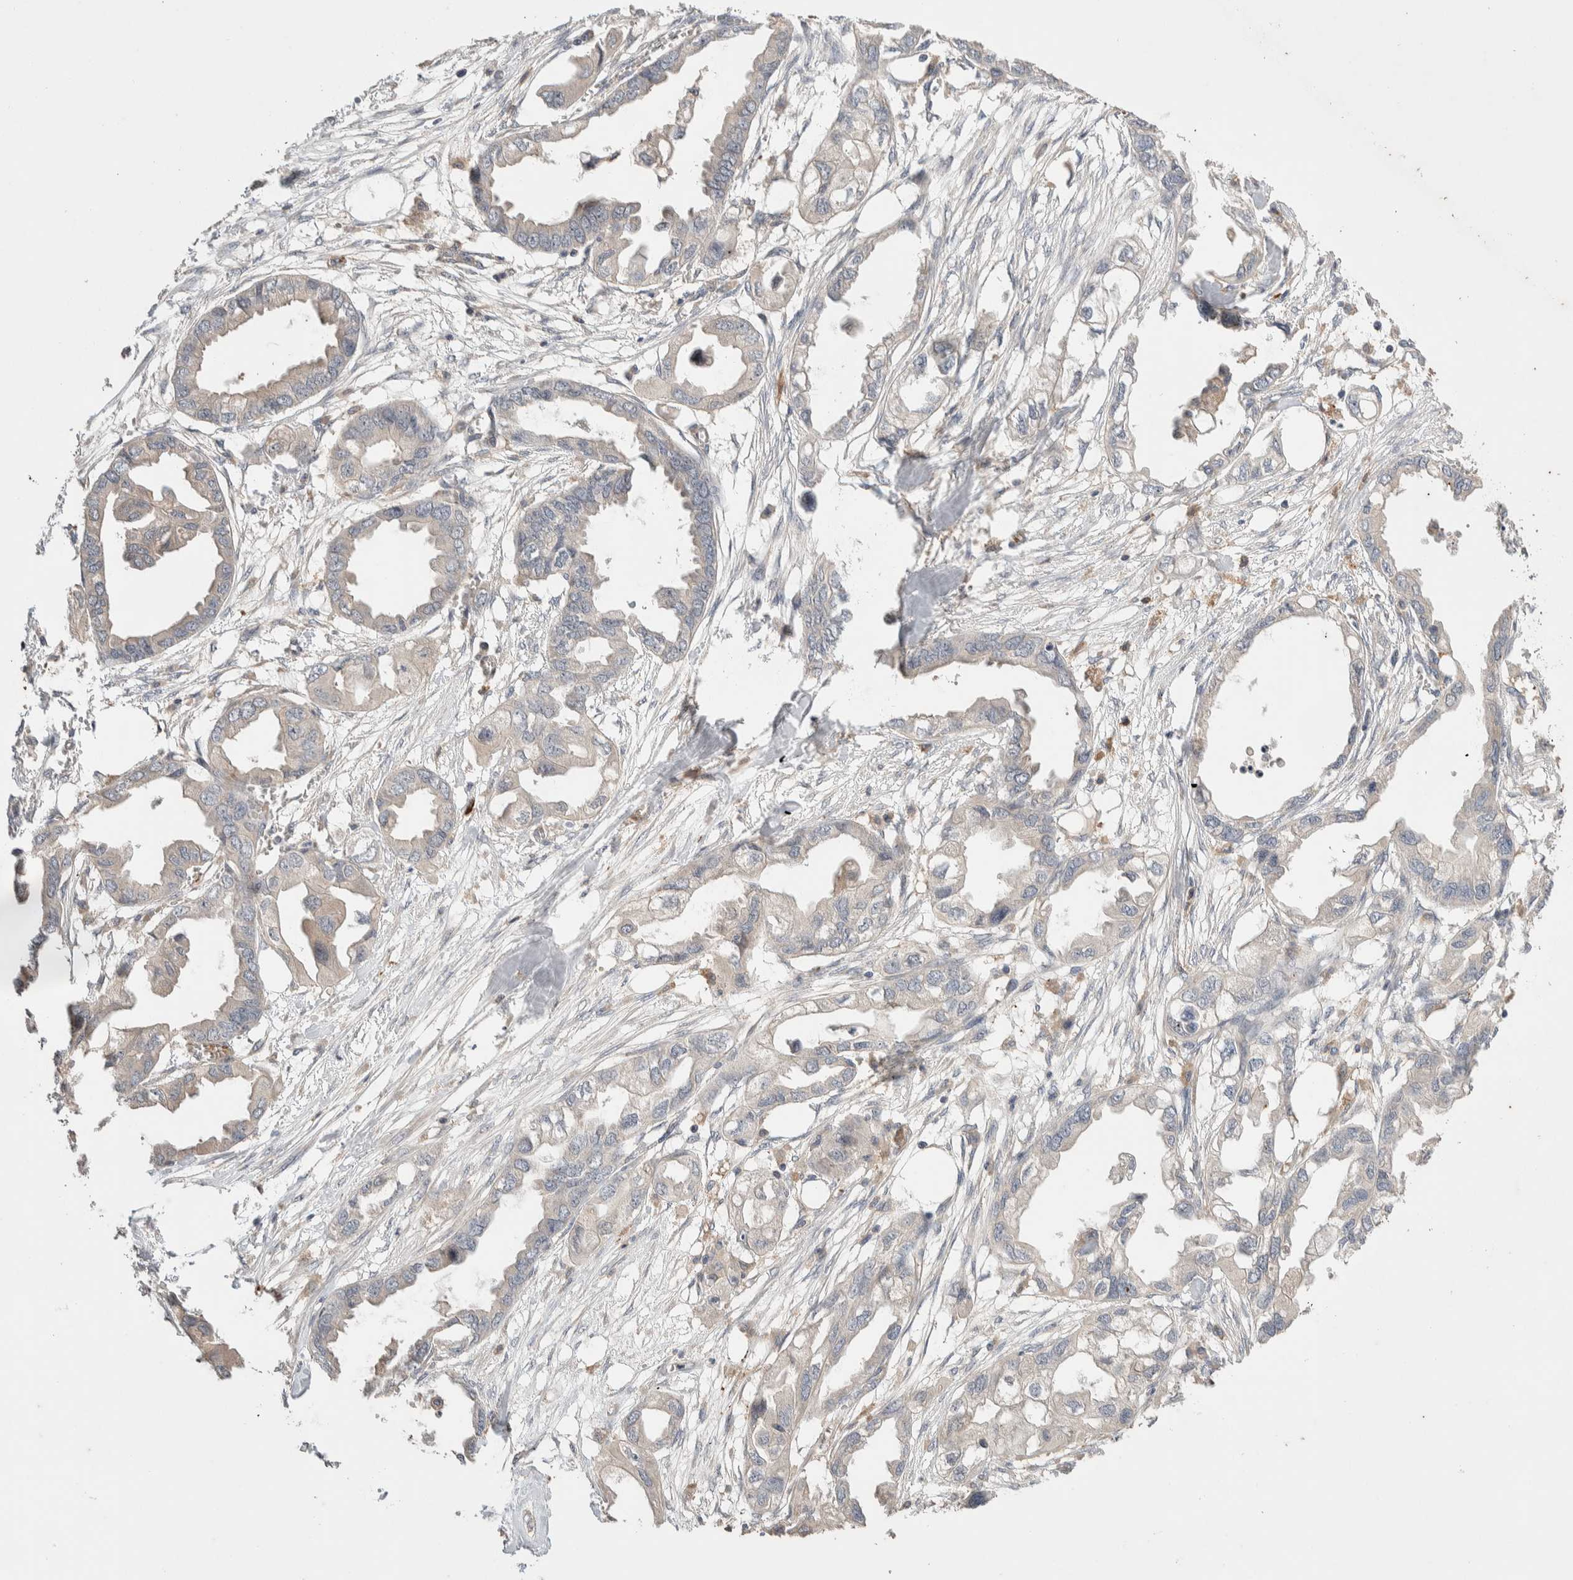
{"staining": {"intensity": "negative", "quantity": "none", "location": "none"}, "tissue": "endometrial cancer", "cell_type": "Tumor cells", "image_type": "cancer", "snomed": [{"axis": "morphology", "description": "Adenocarcinoma, NOS"}, {"axis": "morphology", "description": "Adenocarcinoma, metastatic, NOS"}, {"axis": "topography", "description": "Adipose tissue"}, {"axis": "topography", "description": "Endometrium"}], "caption": "This is an immunohistochemistry image of human endometrial cancer. There is no staining in tumor cells.", "gene": "WDR91", "patient": {"sex": "female", "age": 67}}